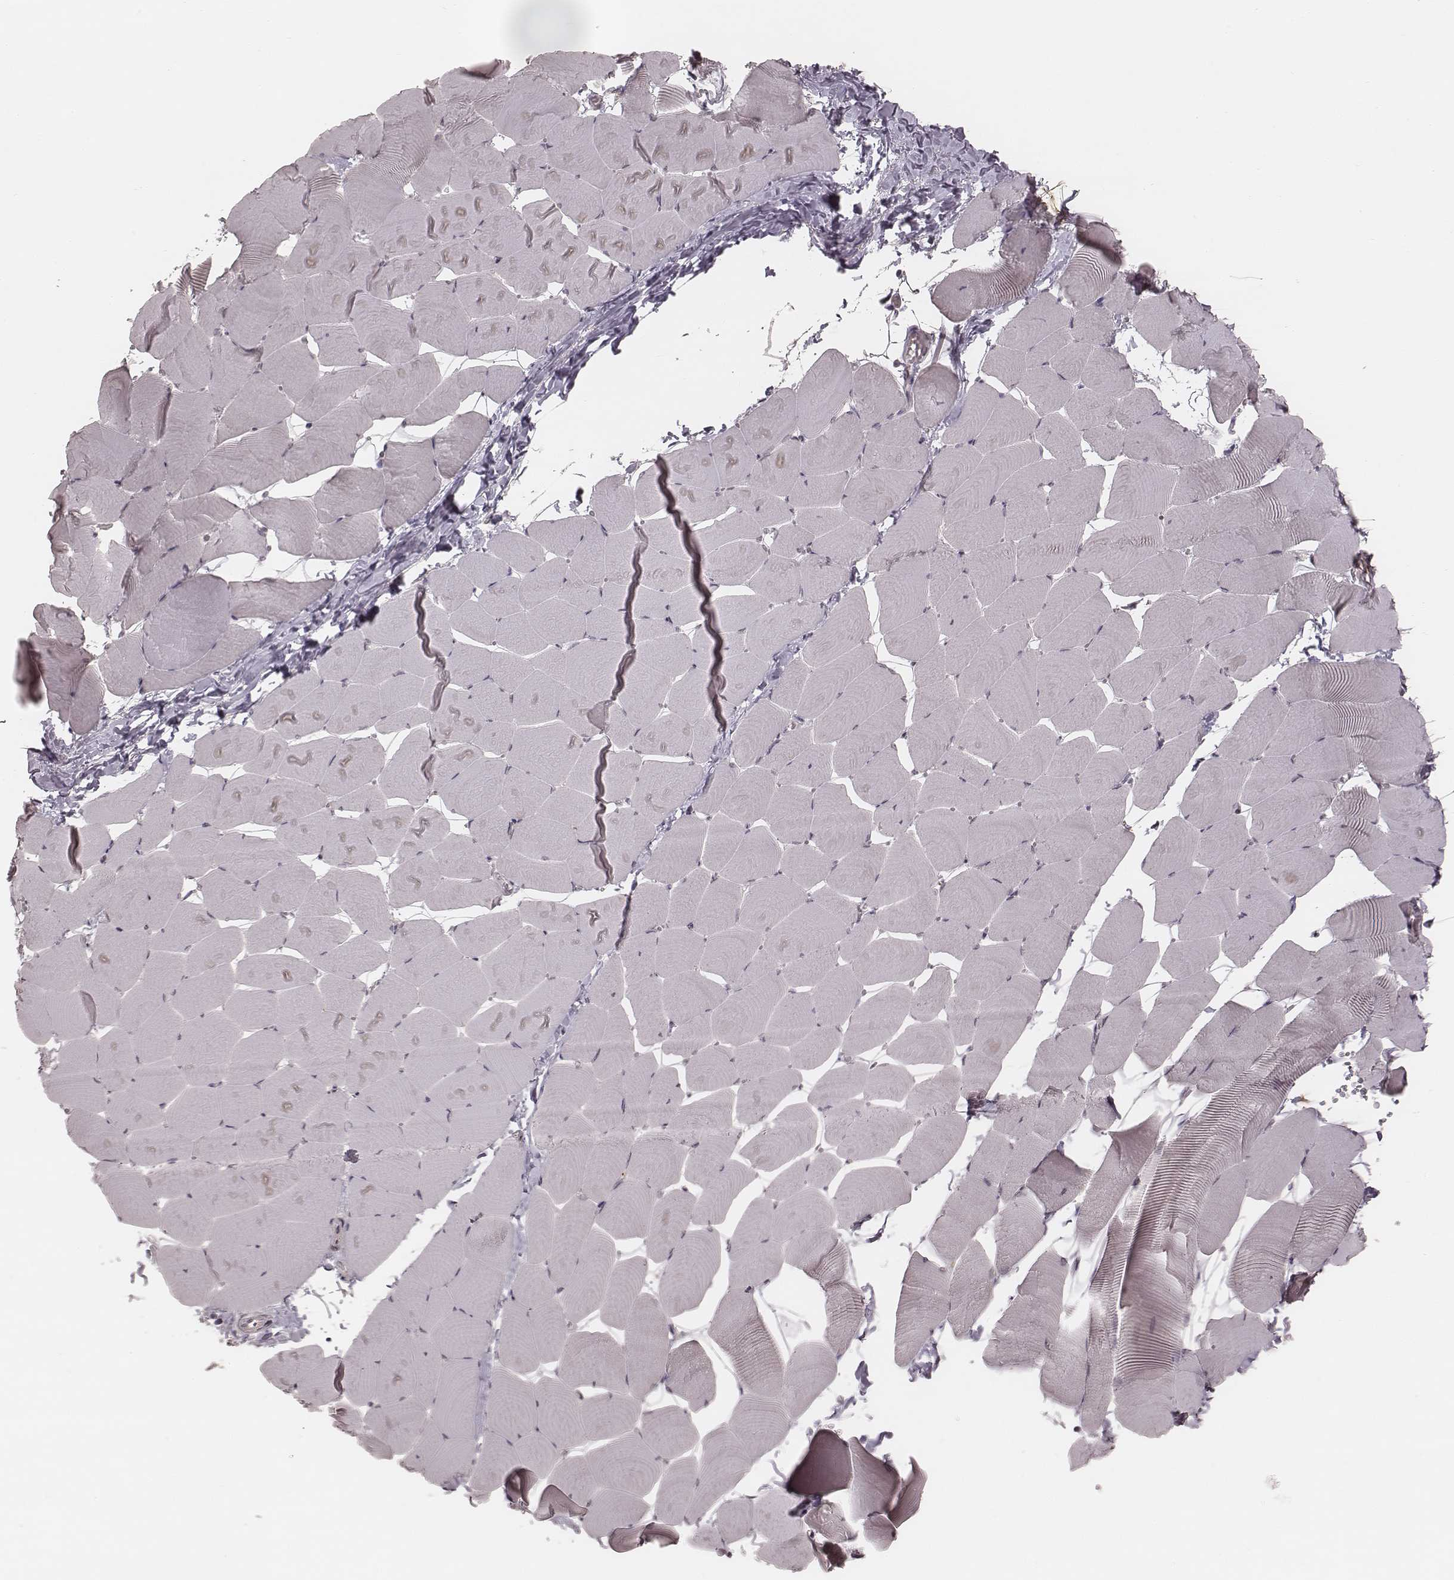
{"staining": {"intensity": "negative", "quantity": "none", "location": "none"}, "tissue": "skeletal muscle", "cell_type": "Myocytes", "image_type": "normal", "snomed": [{"axis": "morphology", "description": "Normal tissue, NOS"}, {"axis": "topography", "description": "Skeletal muscle"}], "caption": "Immunohistochemistry of benign human skeletal muscle shows no staining in myocytes. (Immunohistochemistry, brightfield microscopy, high magnification).", "gene": "IL5", "patient": {"sex": "male", "age": 25}}